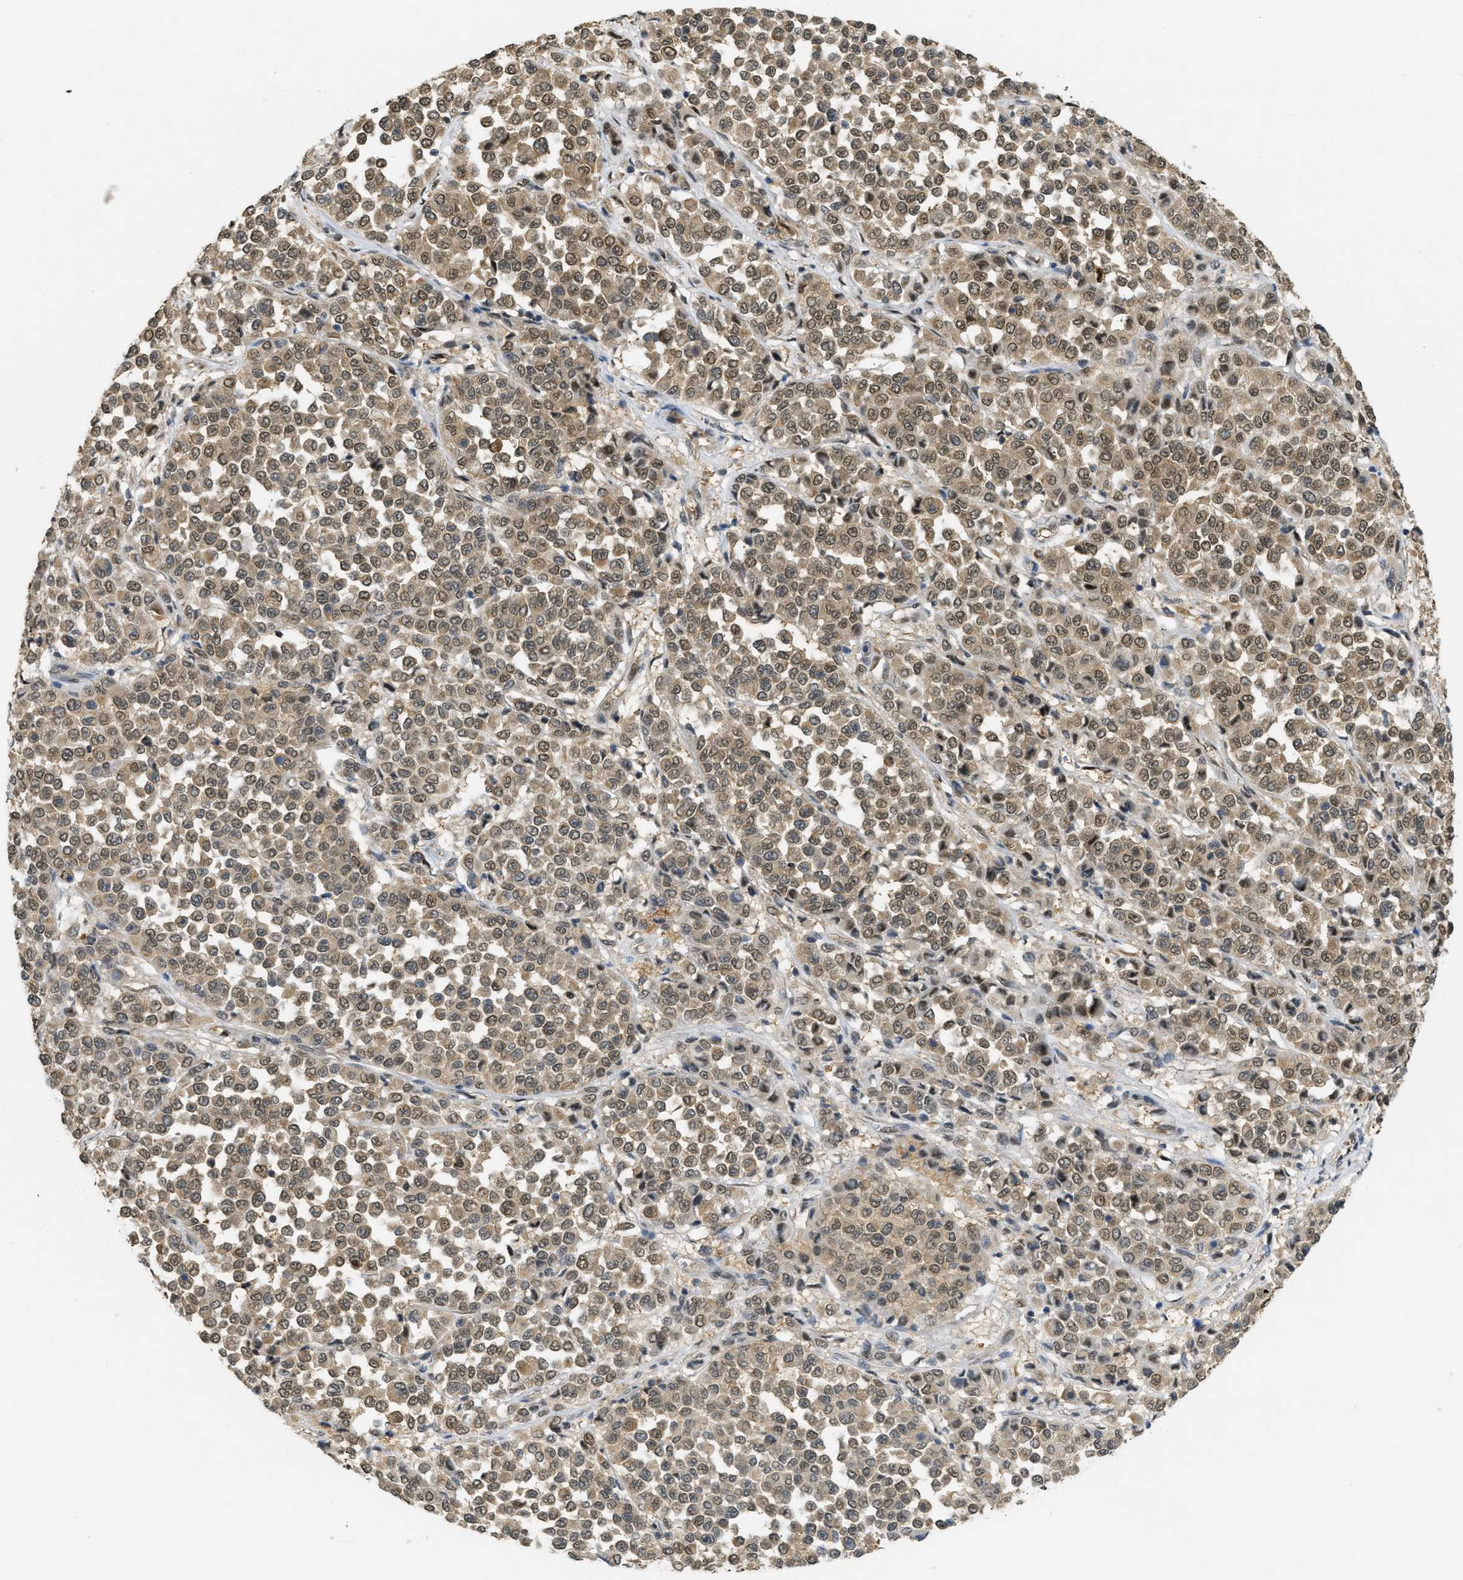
{"staining": {"intensity": "moderate", "quantity": ">75%", "location": "cytoplasmic/membranous"}, "tissue": "melanoma", "cell_type": "Tumor cells", "image_type": "cancer", "snomed": [{"axis": "morphology", "description": "Malignant melanoma, Metastatic site"}, {"axis": "topography", "description": "Pancreas"}], "caption": "Immunohistochemistry (IHC) (DAB (3,3'-diaminobenzidine)) staining of melanoma exhibits moderate cytoplasmic/membranous protein staining in about >75% of tumor cells. Nuclei are stained in blue.", "gene": "PSMC5", "patient": {"sex": "female", "age": 30}}